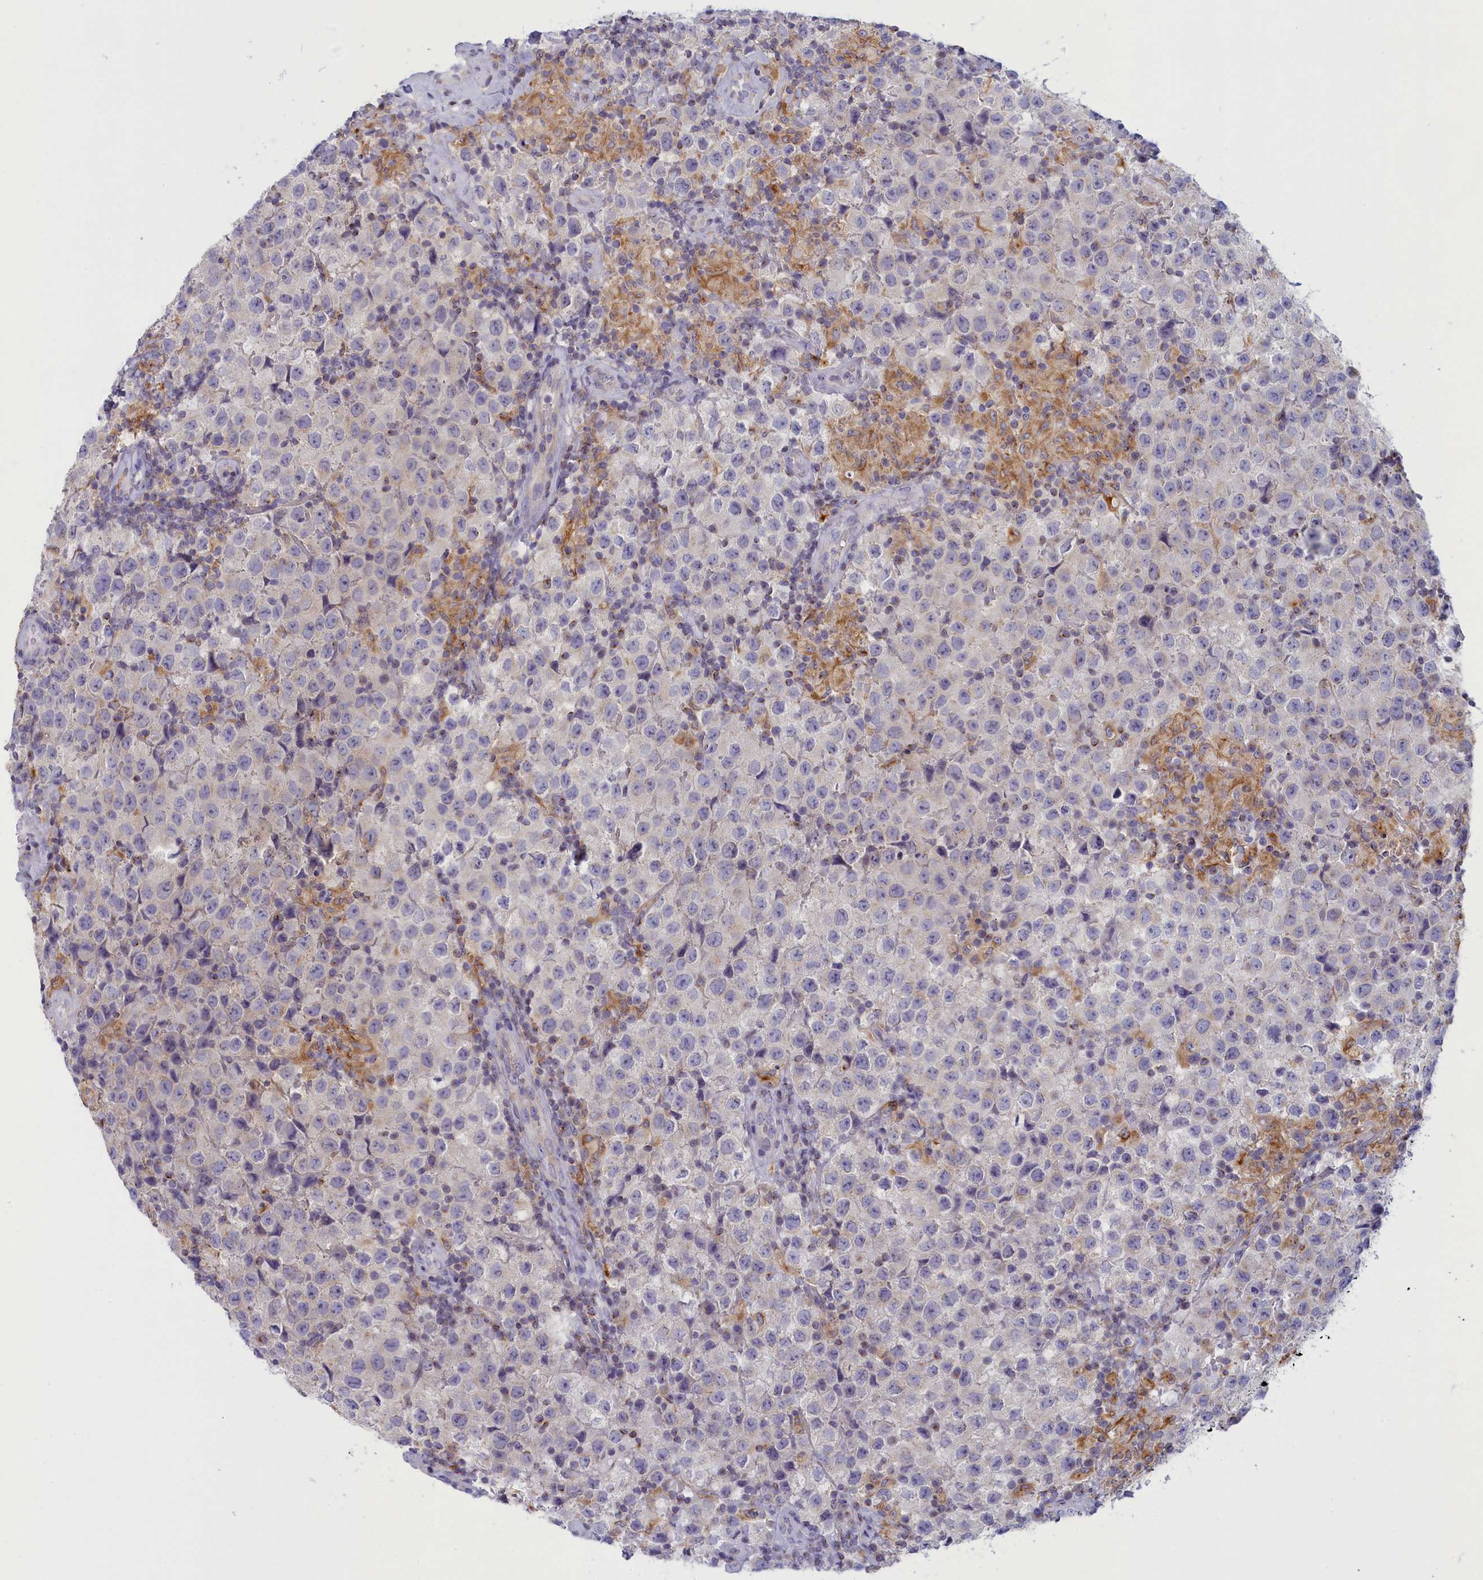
{"staining": {"intensity": "negative", "quantity": "none", "location": "none"}, "tissue": "testis cancer", "cell_type": "Tumor cells", "image_type": "cancer", "snomed": [{"axis": "morphology", "description": "Seminoma, NOS"}, {"axis": "morphology", "description": "Carcinoma, Embryonal, NOS"}, {"axis": "topography", "description": "Testis"}], "caption": "Tumor cells are negative for brown protein staining in testis cancer.", "gene": "NOL10", "patient": {"sex": "male", "age": 41}}